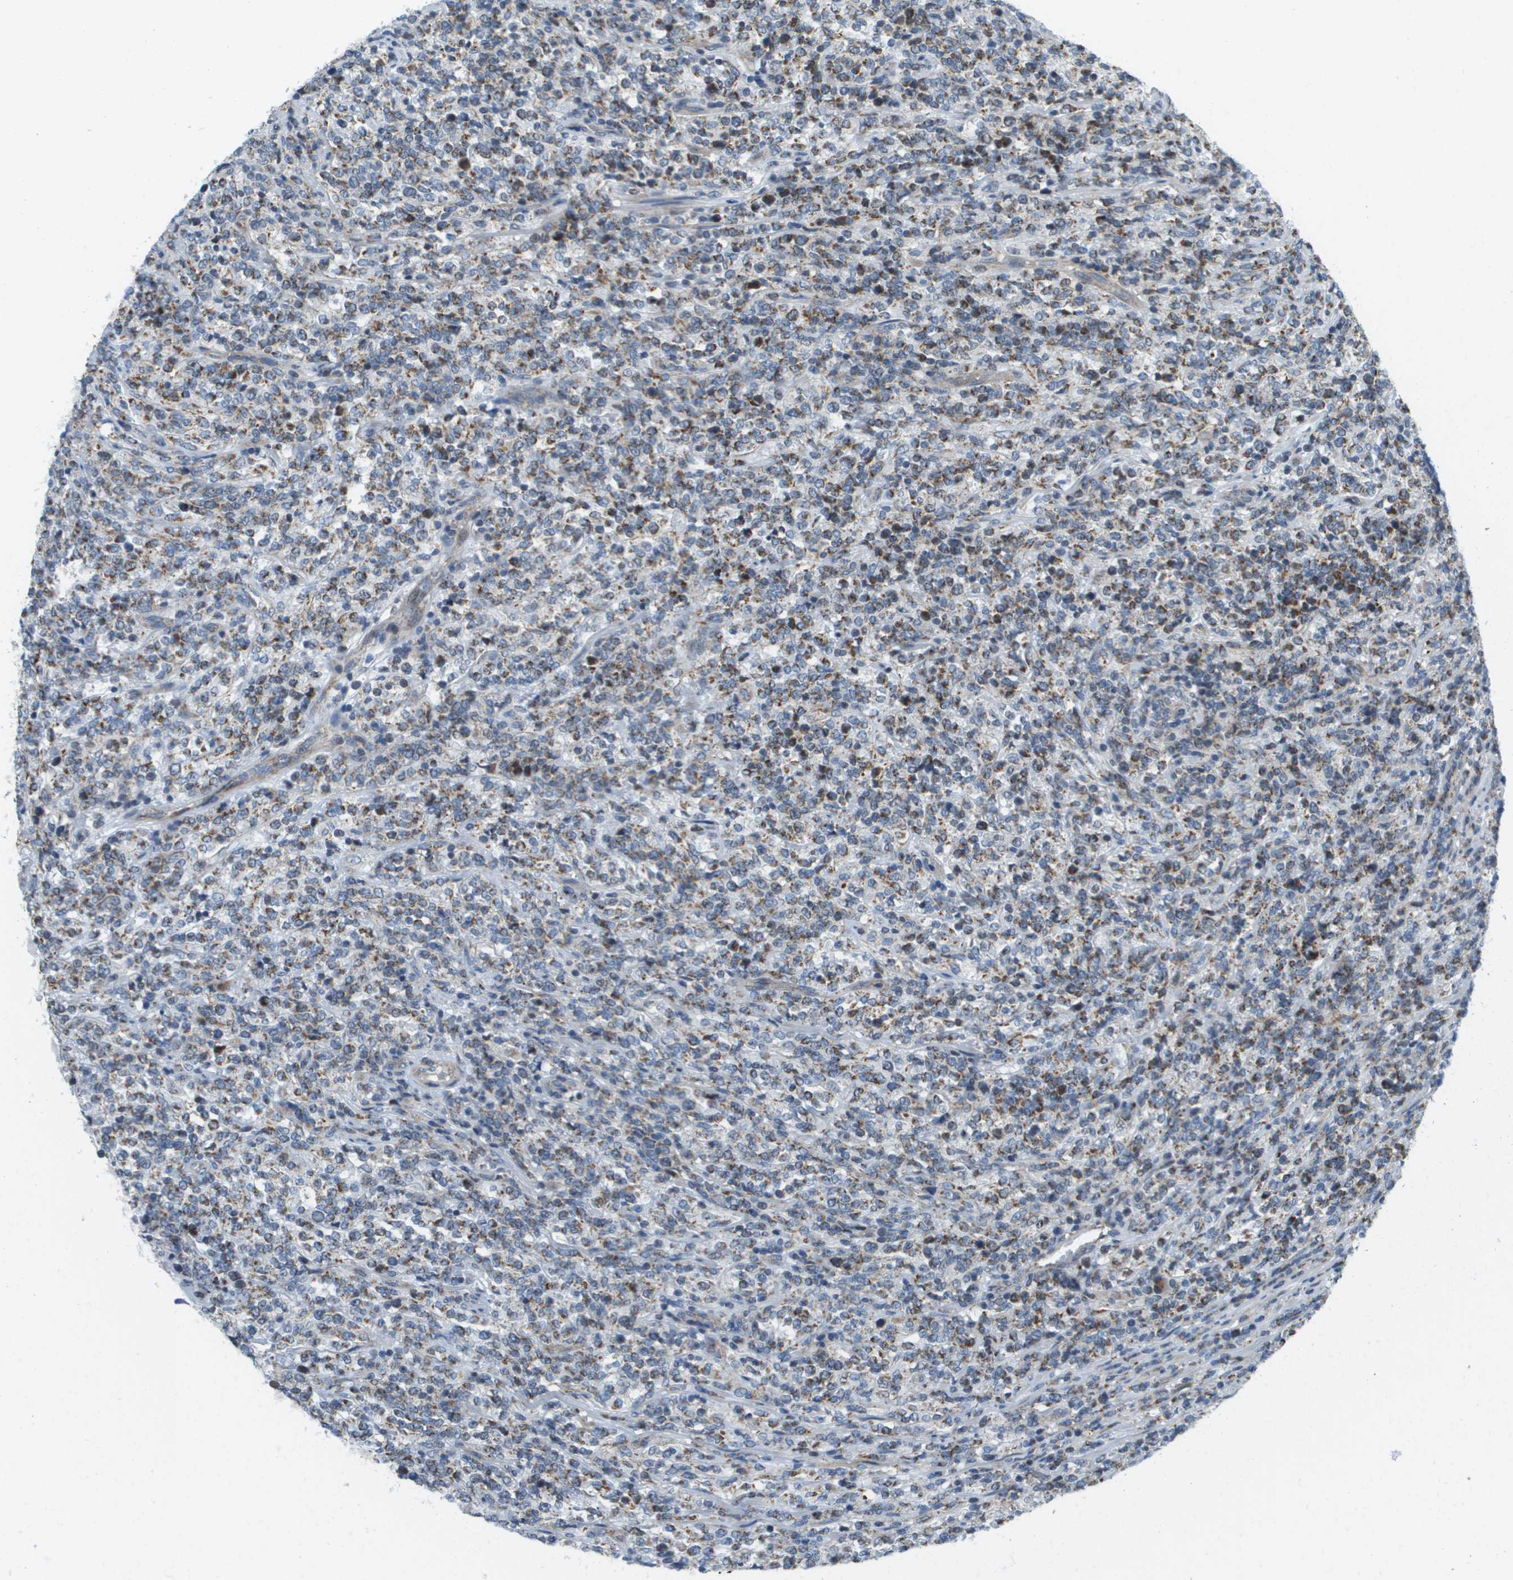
{"staining": {"intensity": "weak", "quantity": "25%-75%", "location": "cytoplasmic/membranous"}, "tissue": "lymphoma", "cell_type": "Tumor cells", "image_type": "cancer", "snomed": [{"axis": "morphology", "description": "Malignant lymphoma, non-Hodgkin's type, High grade"}, {"axis": "topography", "description": "Soft tissue"}], "caption": "Weak cytoplasmic/membranous protein staining is appreciated in about 25%-75% of tumor cells in lymphoma.", "gene": "KRT23", "patient": {"sex": "male", "age": 18}}